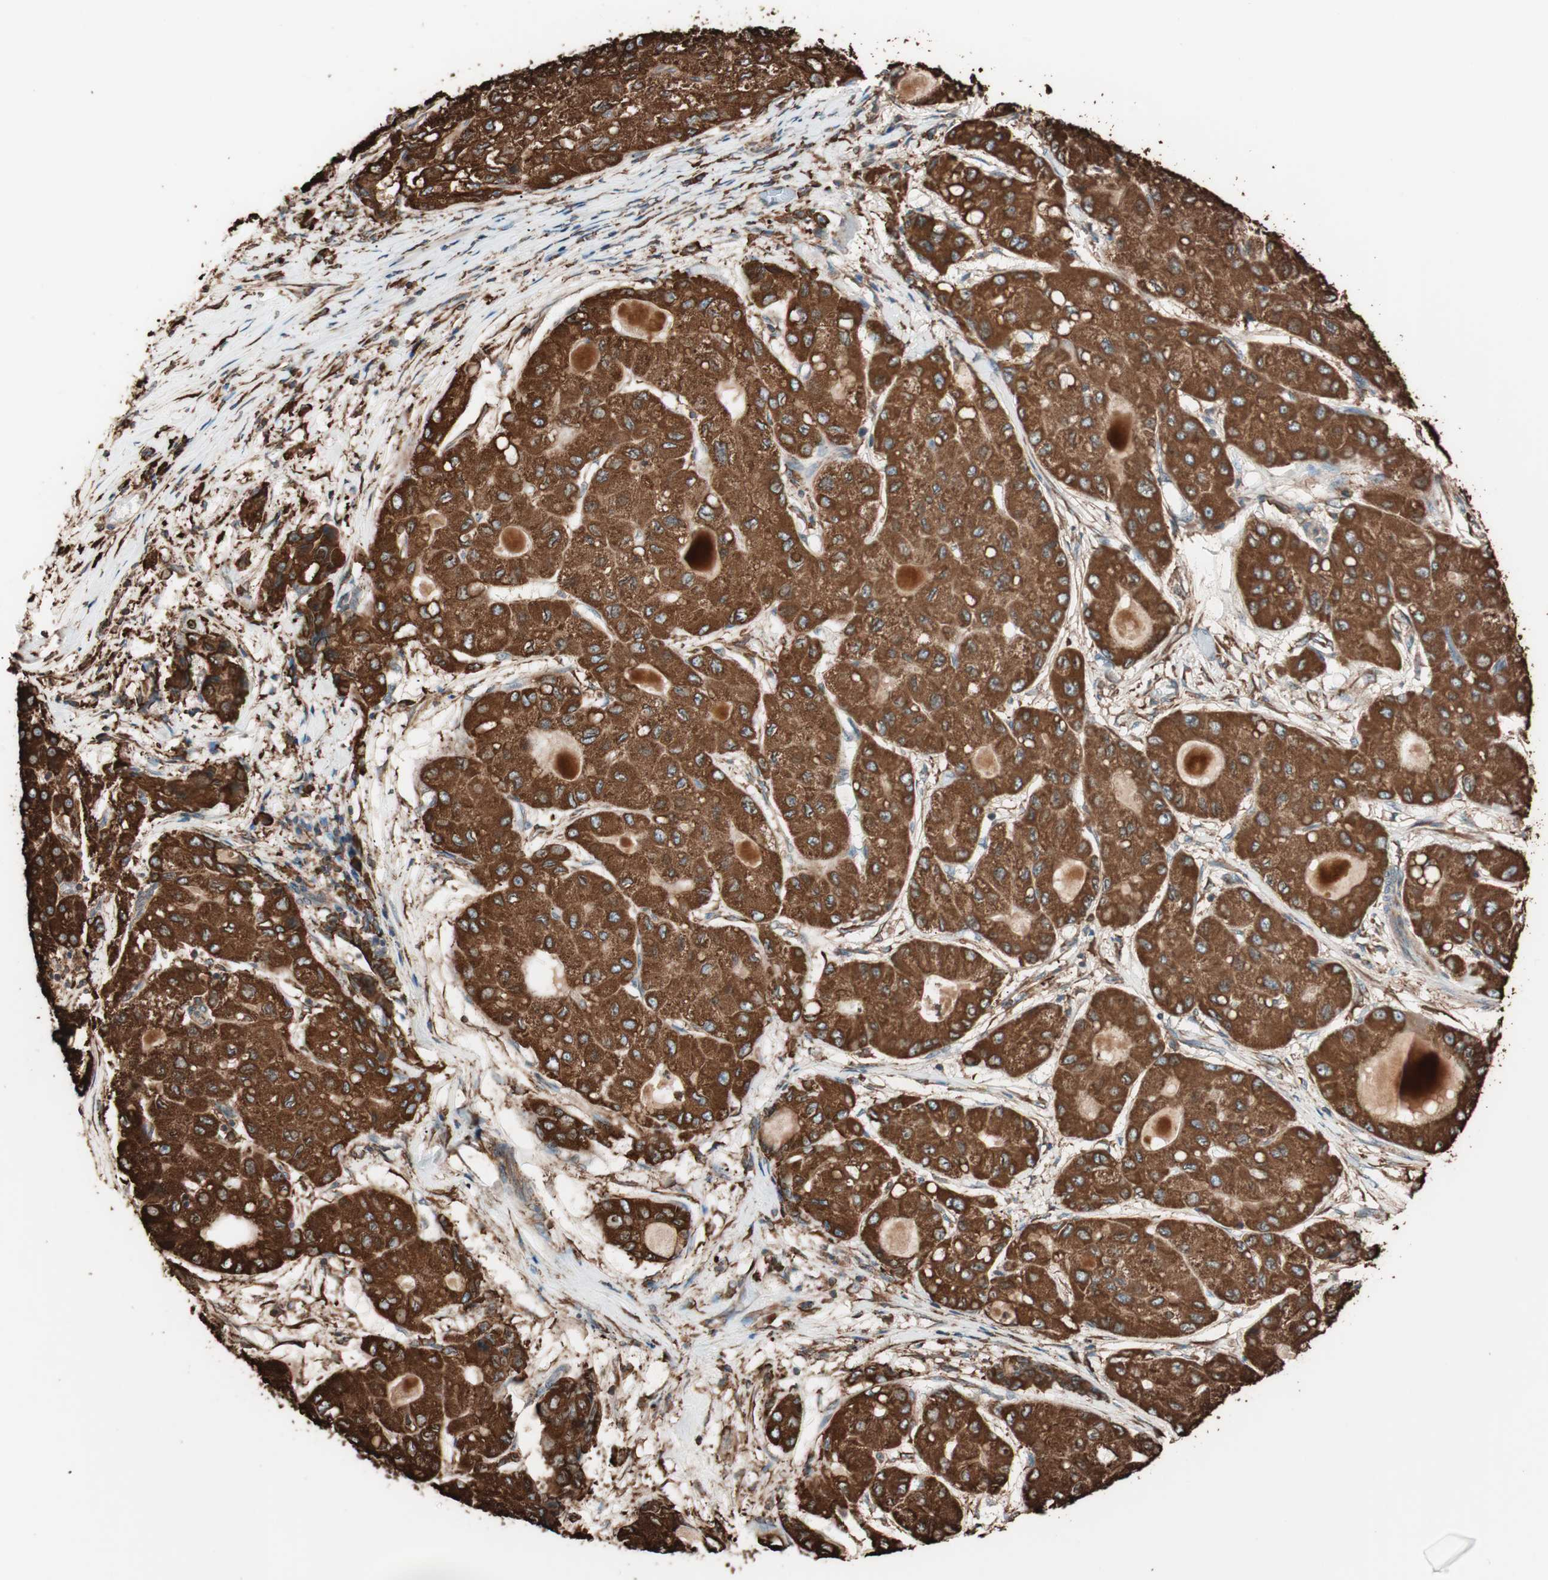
{"staining": {"intensity": "strong", "quantity": ">75%", "location": "cytoplasmic/membranous"}, "tissue": "liver cancer", "cell_type": "Tumor cells", "image_type": "cancer", "snomed": [{"axis": "morphology", "description": "Carcinoma, Hepatocellular, NOS"}, {"axis": "topography", "description": "Liver"}], "caption": "A brown stain labels strong cytoplasmic/membranous staining of a protein in human liver cancer (hepatocellular carcinoma) tumor cells. The staining was performed using DAB (3,3'-diaminobenzidine), with brown indicating positive protein expression. Nuclei are stained blue with hematoxylin.", "gene": "VEGFA", "patient": {"sex": "male", "age": 80}}